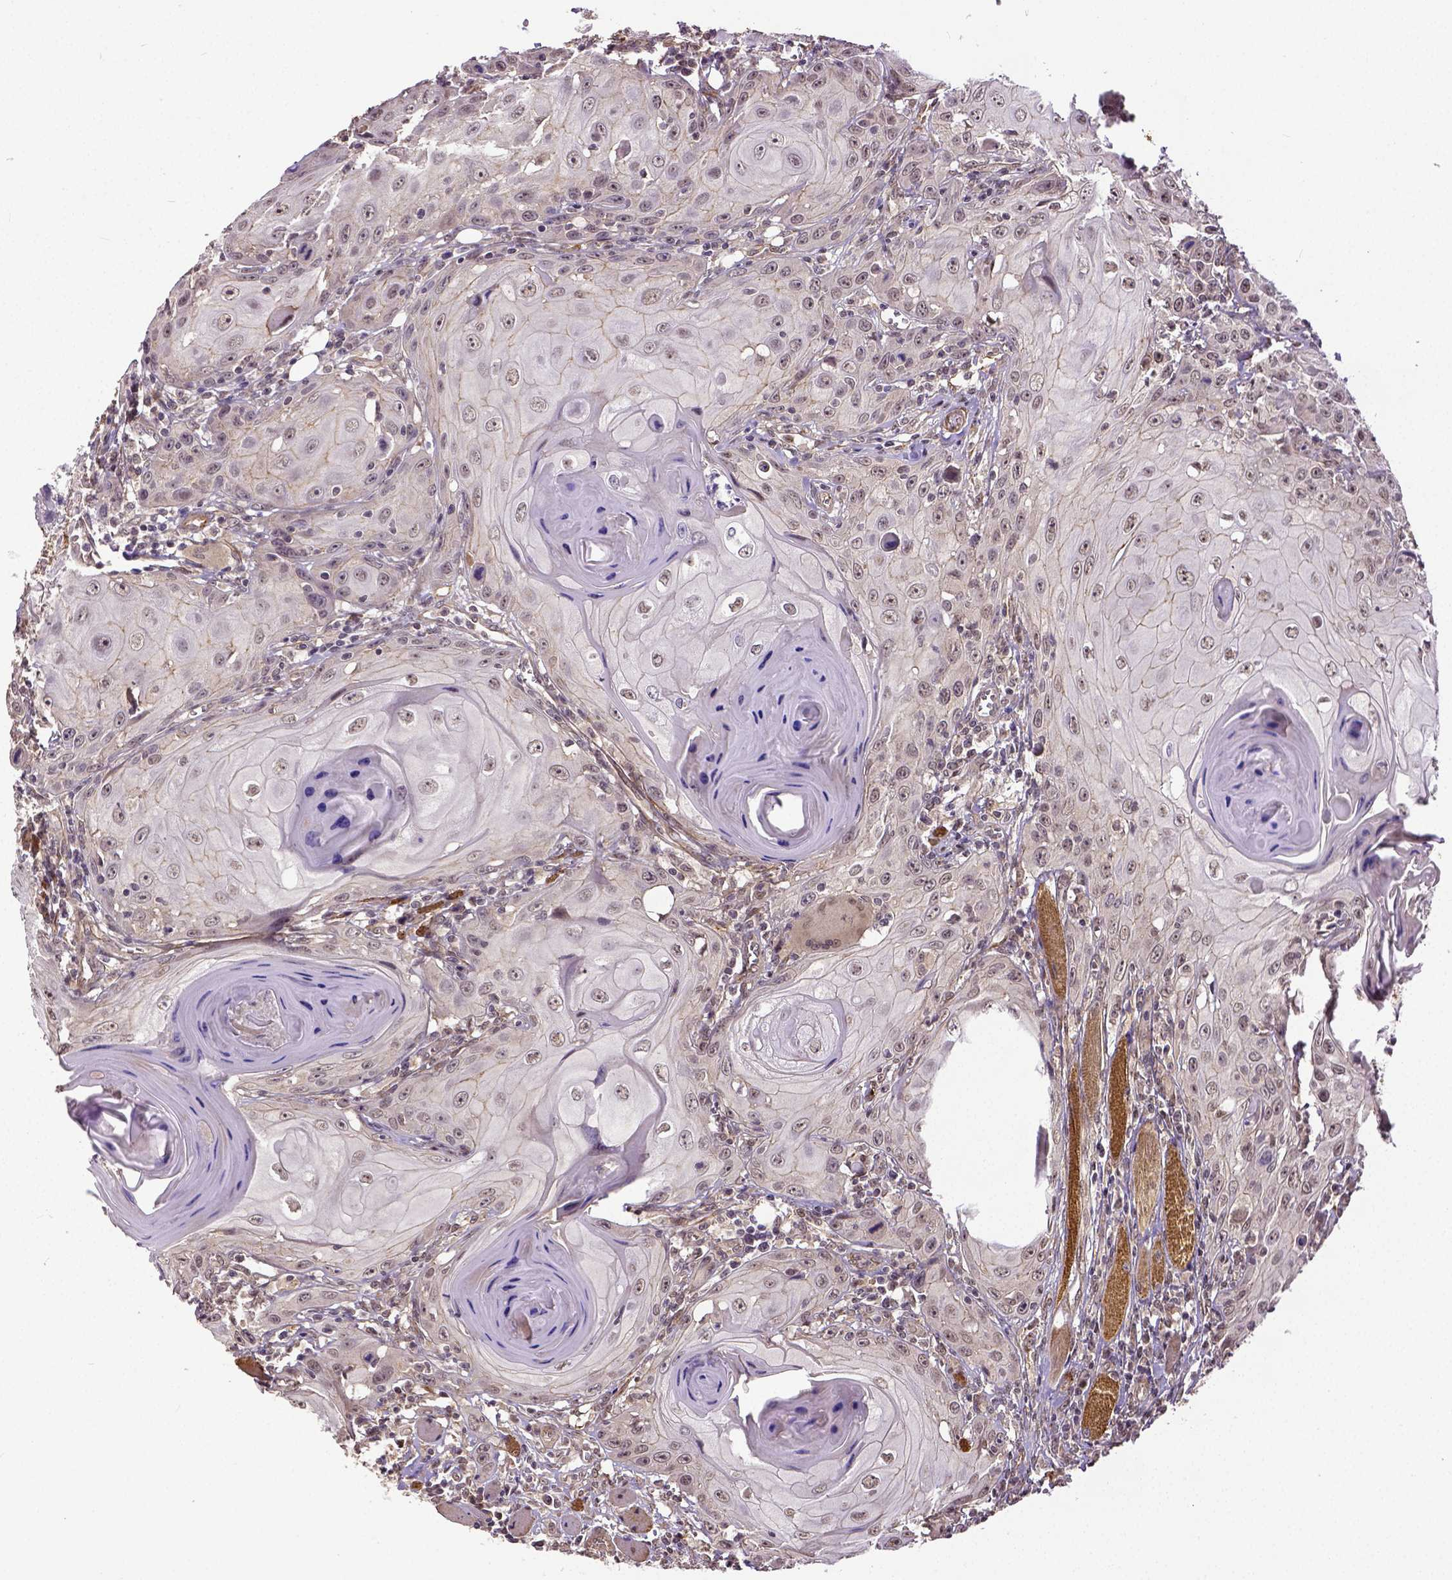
{"staining": {"intensity": "negative", "quantity": "none", "location": "none"}, "tissue": "head and neck cancer", "cell_type": "Tumor cells", "image_type": "cancer", "snomed": [{"axis": "morphology", "description": "Squamous cell carcinoma, NOS"}, {"axis": "topography", "description": "Head-Neck"}], "caption": "Immunohistochemistry (IHC) of squamous cell carcinoma (head and neck) shows no positivity in tumor cells.", "gene": "DICER1", "patient": {"sex": "female", "age": 80}}